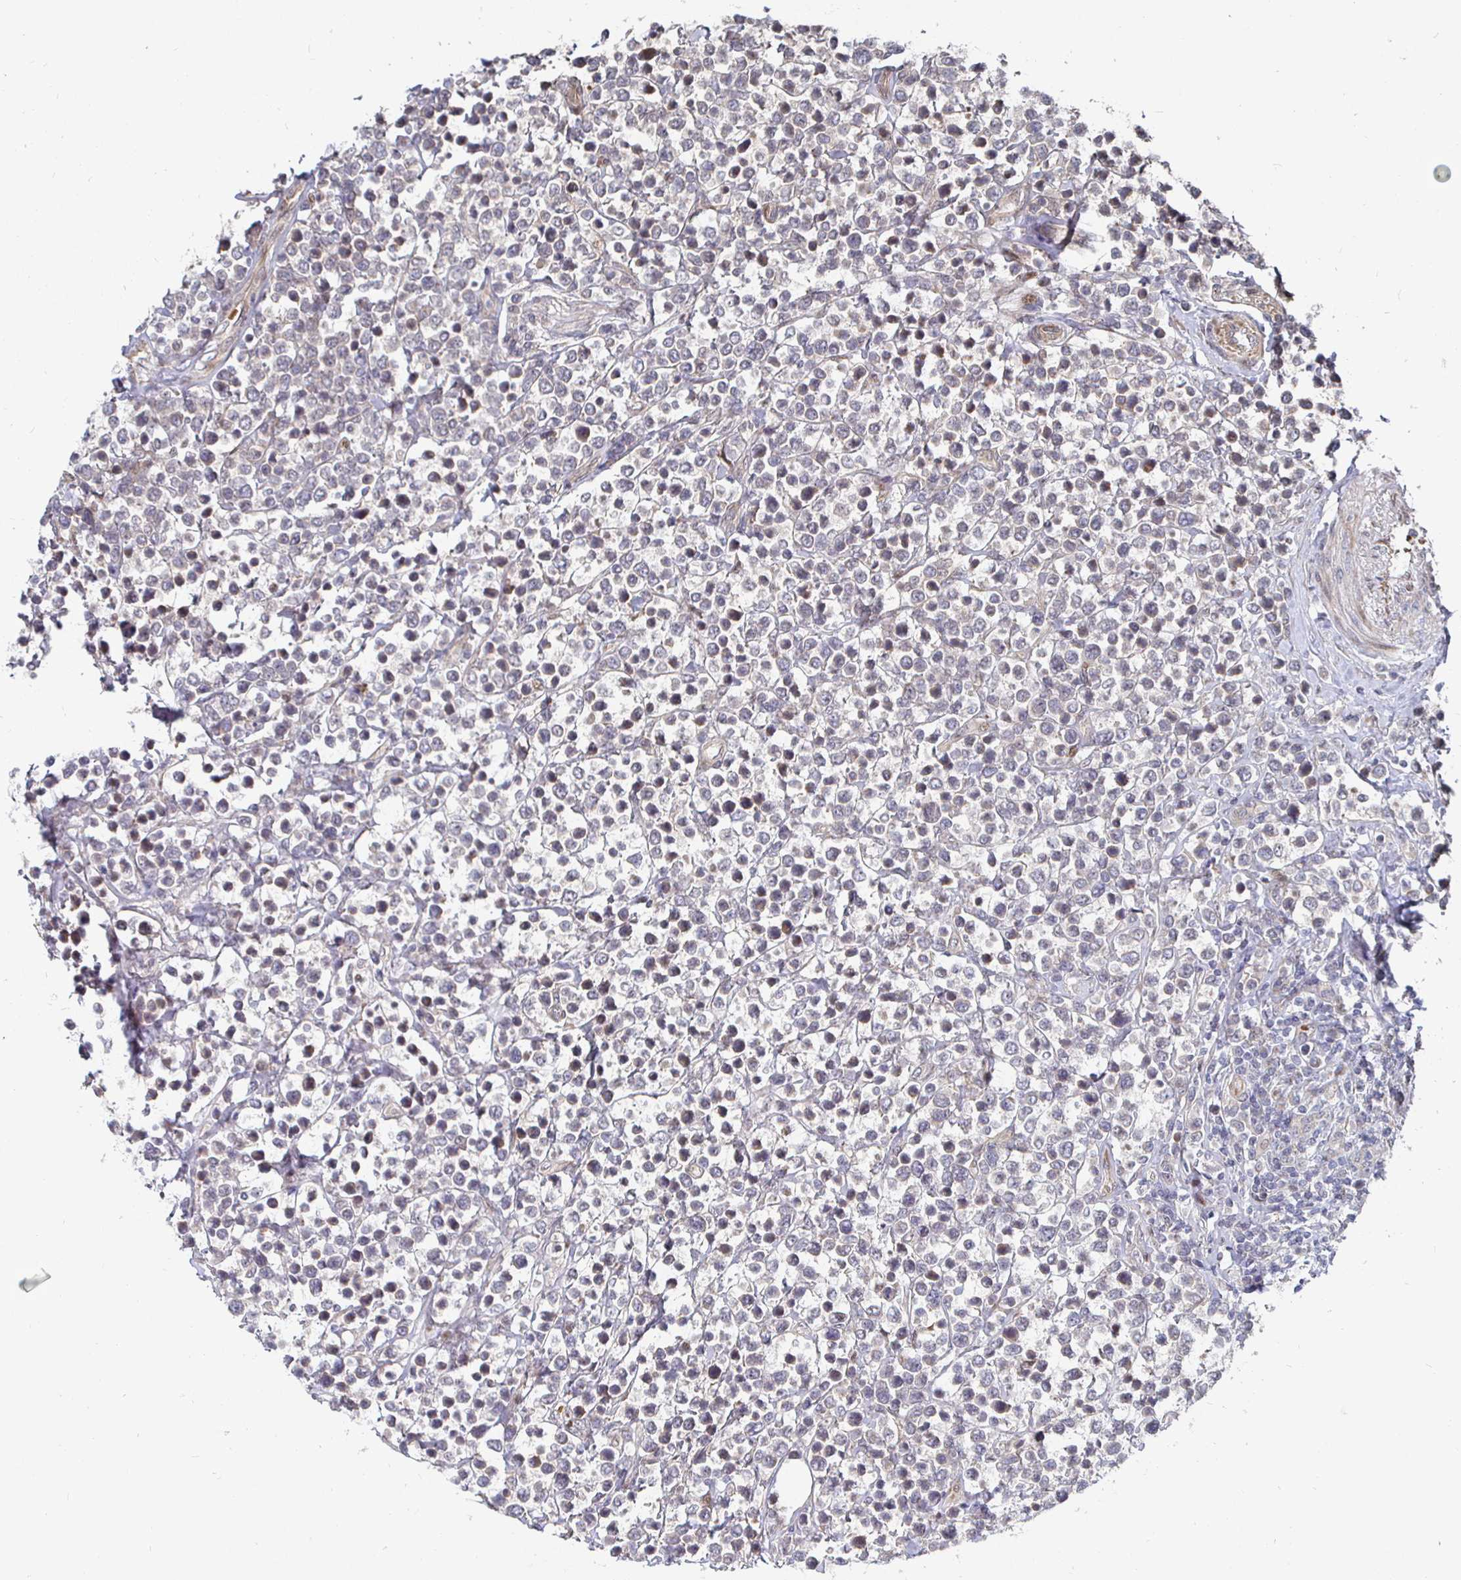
{"staining": {"intensity": "negative", "quantity": "none", "location": "none"}, "tissue": "lymphoma", "cell_type": "Tumor cells", "image_type": "cancer", "snomed": [{"axis": "morphology", "description": "Malignant lymphoma, non-Hodgkin's type, High grade"}, {"axis": "topography", "description": "Soft tissue"}], "caption": "Human malignant lymphoma, non-Hodgkin's type (high-grade) stained for a protein using immunohistochemistry exhibits no expression in tumor cells.", "gene": "TBKBP1", "patient": {"sex": "female", "age": 56}}